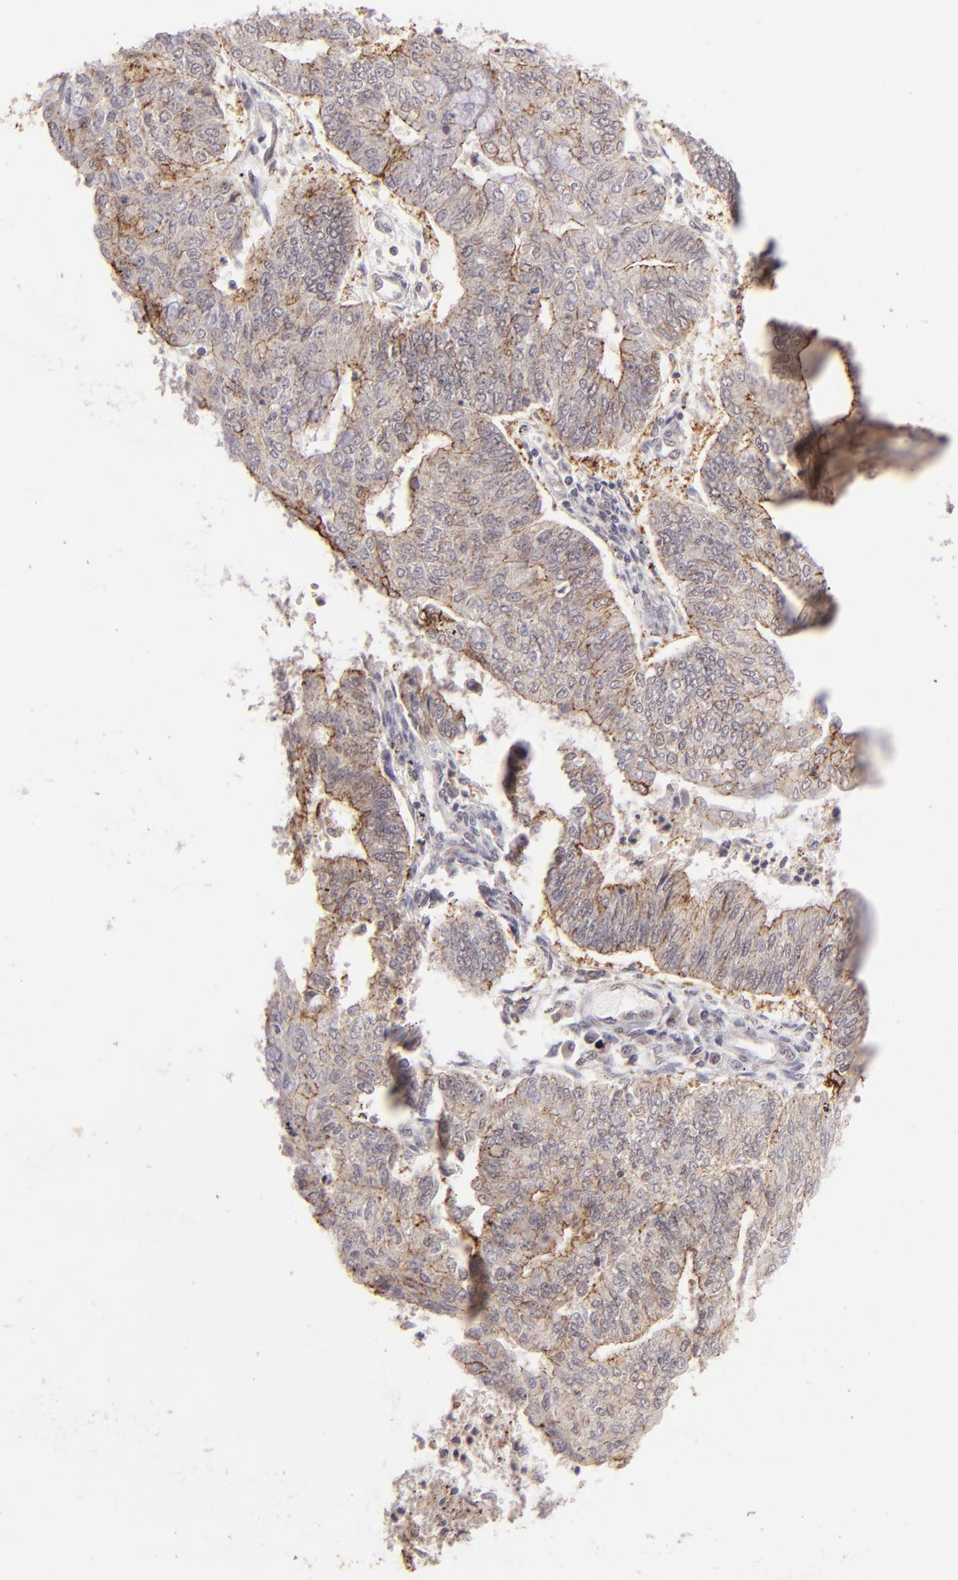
{"staining": {"intensity": "weak", "quantity": "25%-75%", "location": "cytoplasmic/membranous"}, "tissue": "endometrial cancer", "cell_type": "Tumor cells", "image_type": "cancer", "snomed": [{"axis": "morphology", "description": "Adenocarcinoma, NOS"}, {"axis": "topography", "description": "Endometrium"}], "caption": "Brown immunohistochemical staining in human adenocarcinoma (endometrial) shows weak cytoplasmic/membranous staining in about 25%-75% of tumor cells. (Stains: DAB (3,3'-diaminobenzidine) in brown, nuclei in blue, Microscopy: brightfield microscopy at high magnification).", "gene": "CLDN1", "patient": {"sex": "female", "age": 59}}